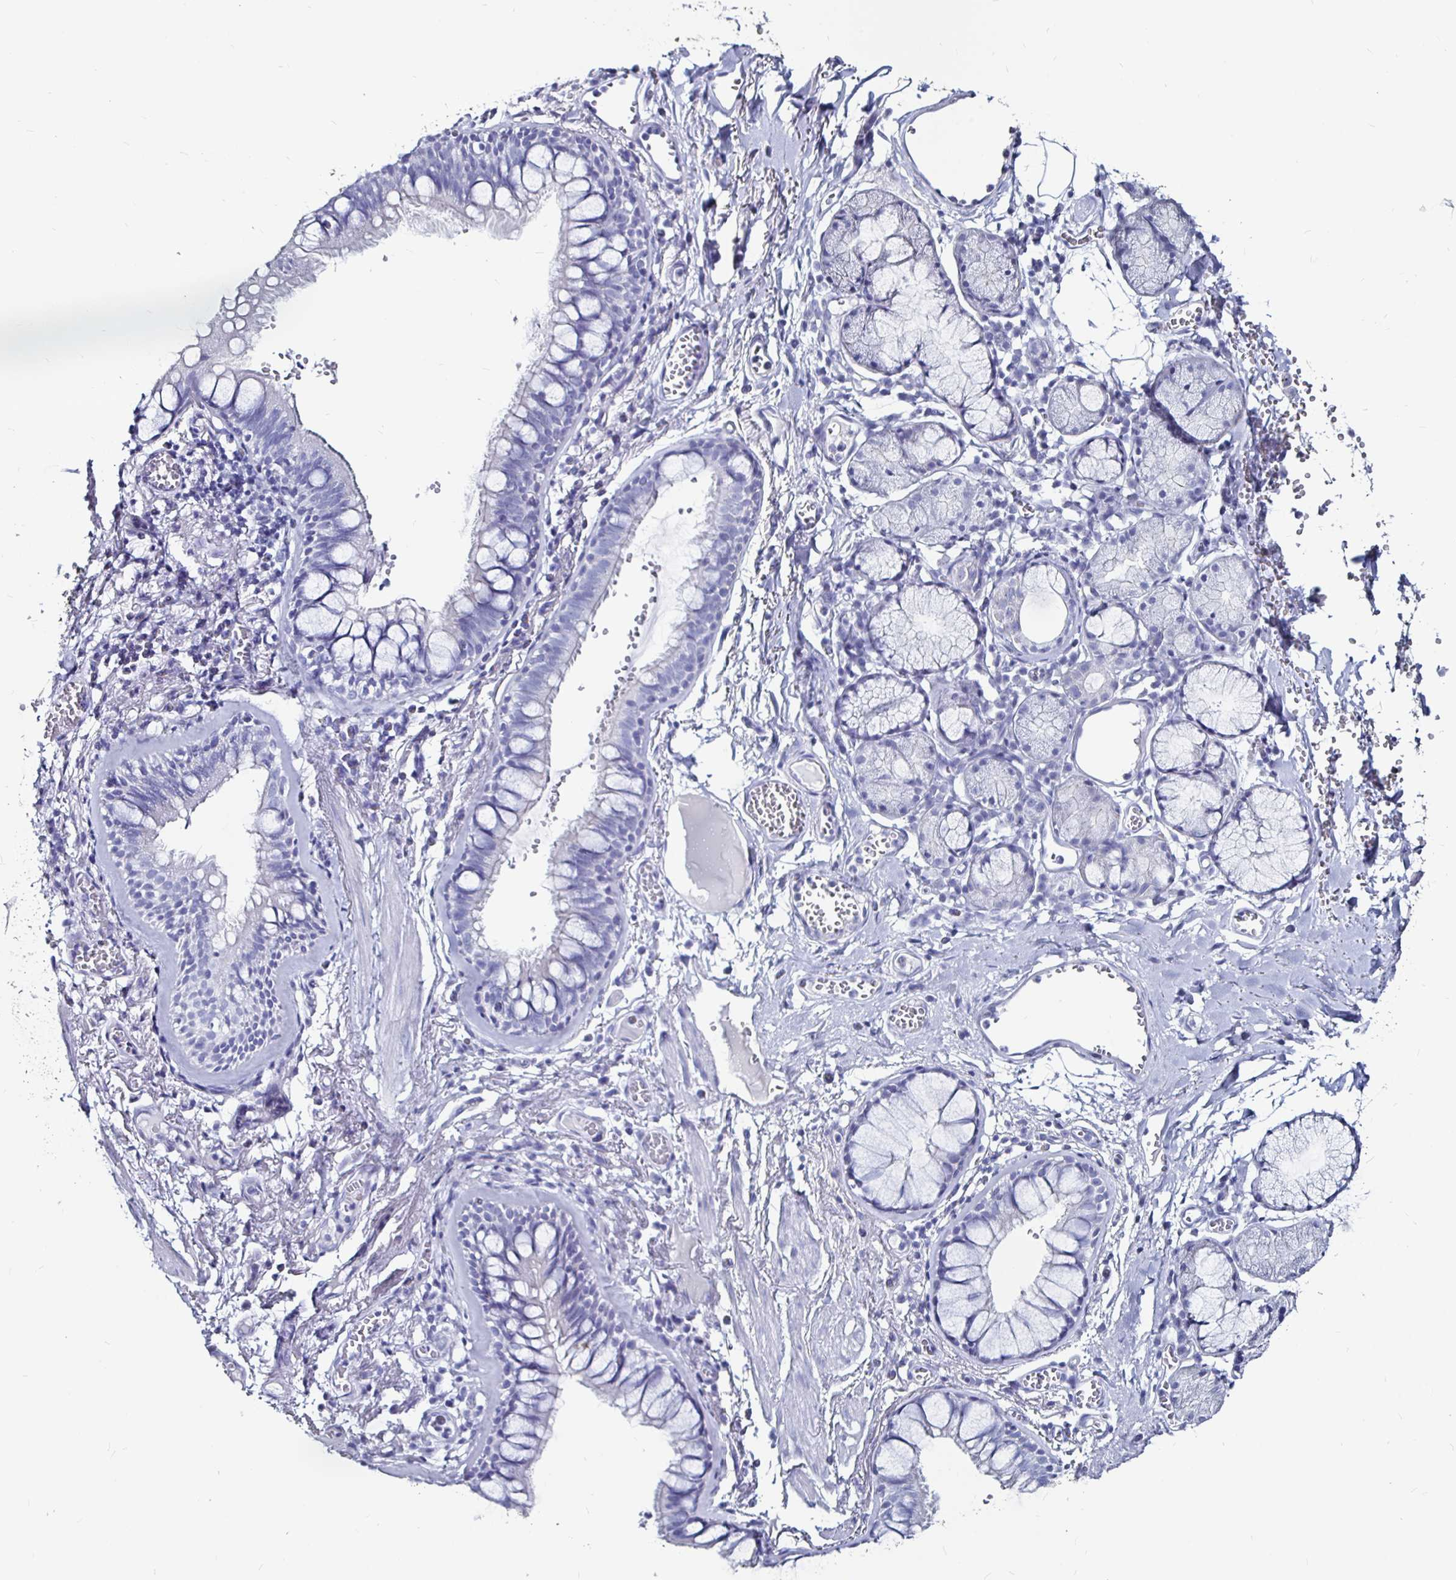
{"staining": {"intensity": "negative", "quantity": "none", "location": "none"}, "tissue": "bronchus", "cell_type": "Respiratory epithelial cells", "image_type": "normal", "snomed": [{"axis": "morphology", "description": "Normal tissue, NOS"}, {"axis": "topography", "description": "Cartilage tissue"}, {"axis": "topography", "description": "Bronchus"}], "caption": "Immunohistochemistry (IHC) of benign bronchus shows no staining in respiratory epithelial cells.", "gene": "LUZP4", "patient": {"sex": "male", "age": 78}}